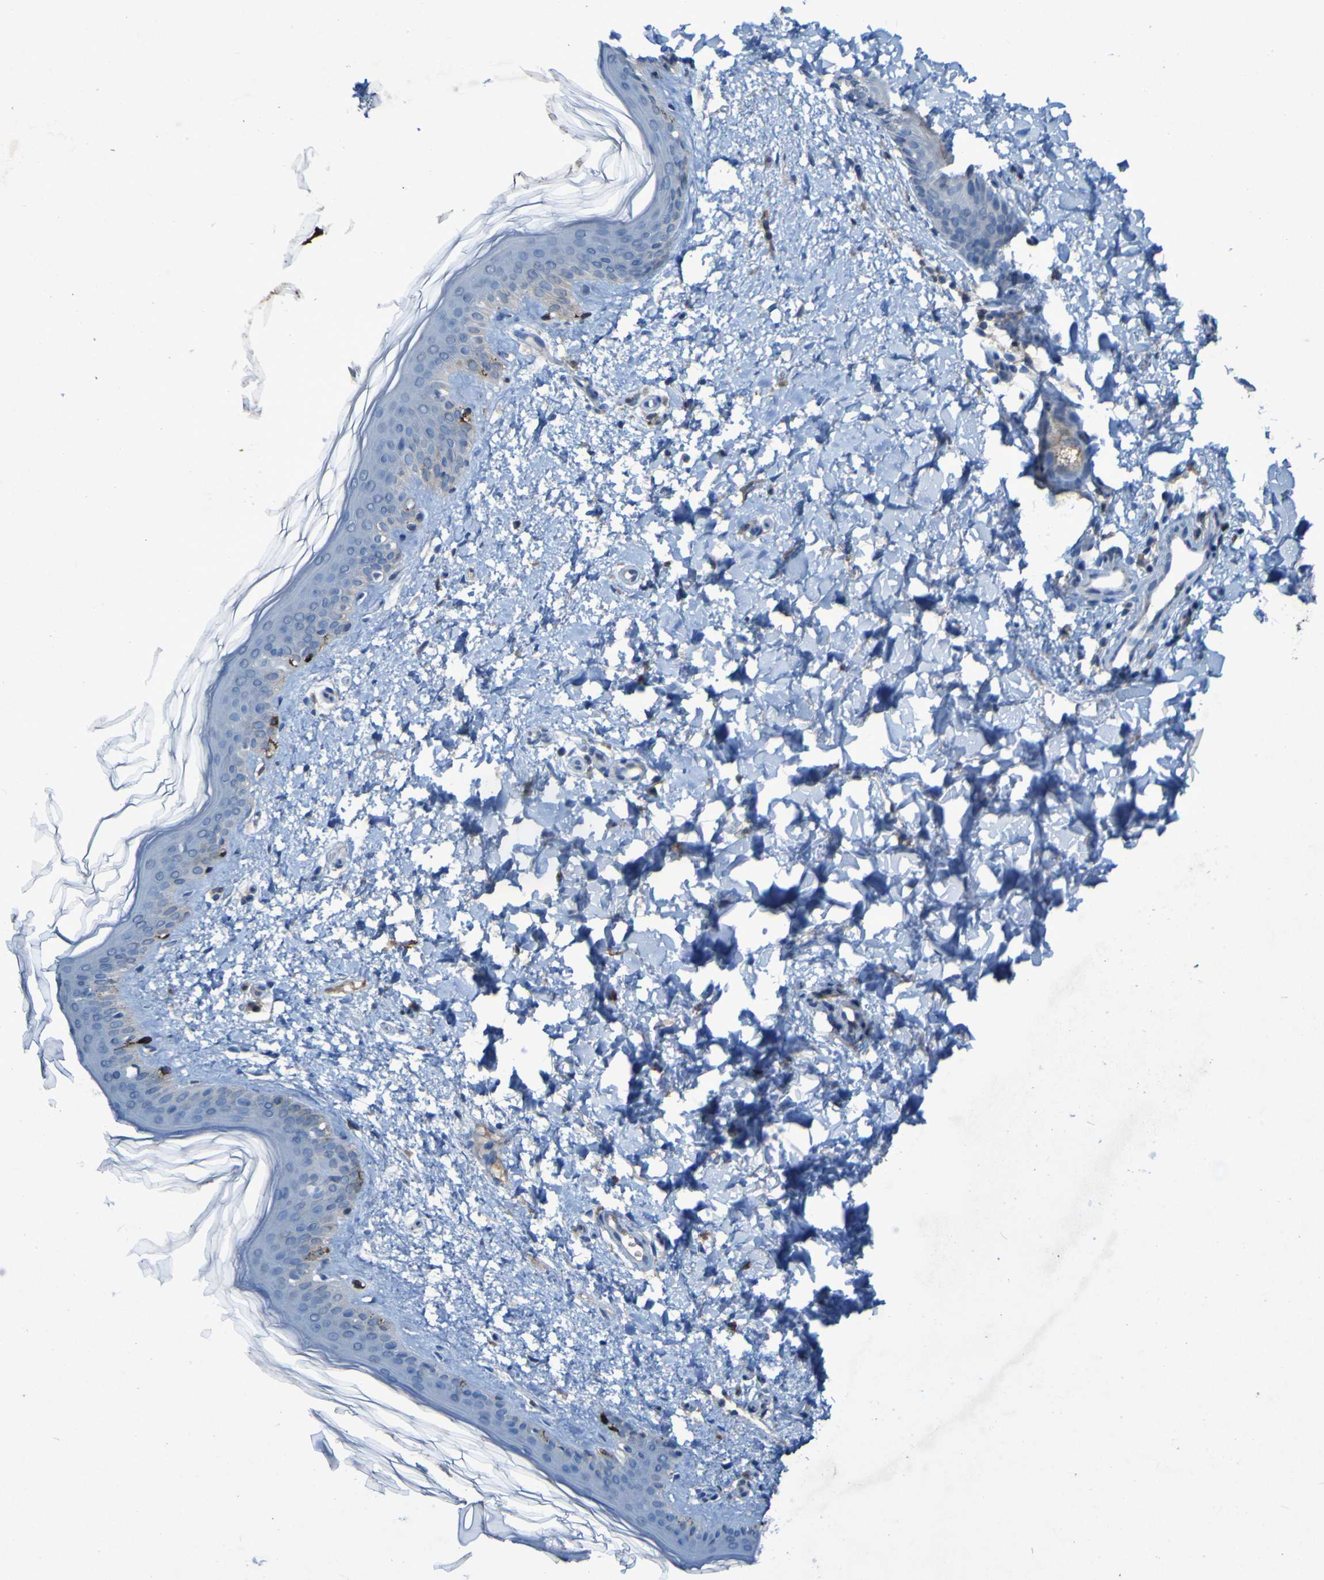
{"staining": {"intensity": "negative", "quantity": "none", "location": "none"}, "tissue": "skin", "cell_type": "Fibroblasts", "image_type": "normal", "snomed": [{"axis": "morphology", "description": "Normal tissue, NOS"}, {"axis": "topography", "description": "Skin"}], "caption": "Fibroblasts are negative for protein expression in normal human skin. The staining was performed using DAB to visualize the protein expression in brown, while the nuclei were stained in blue with hematoxylin (Magnification: 20x).", "gene": "SGK2", "patient": {"sex": "female", "age": 41}}